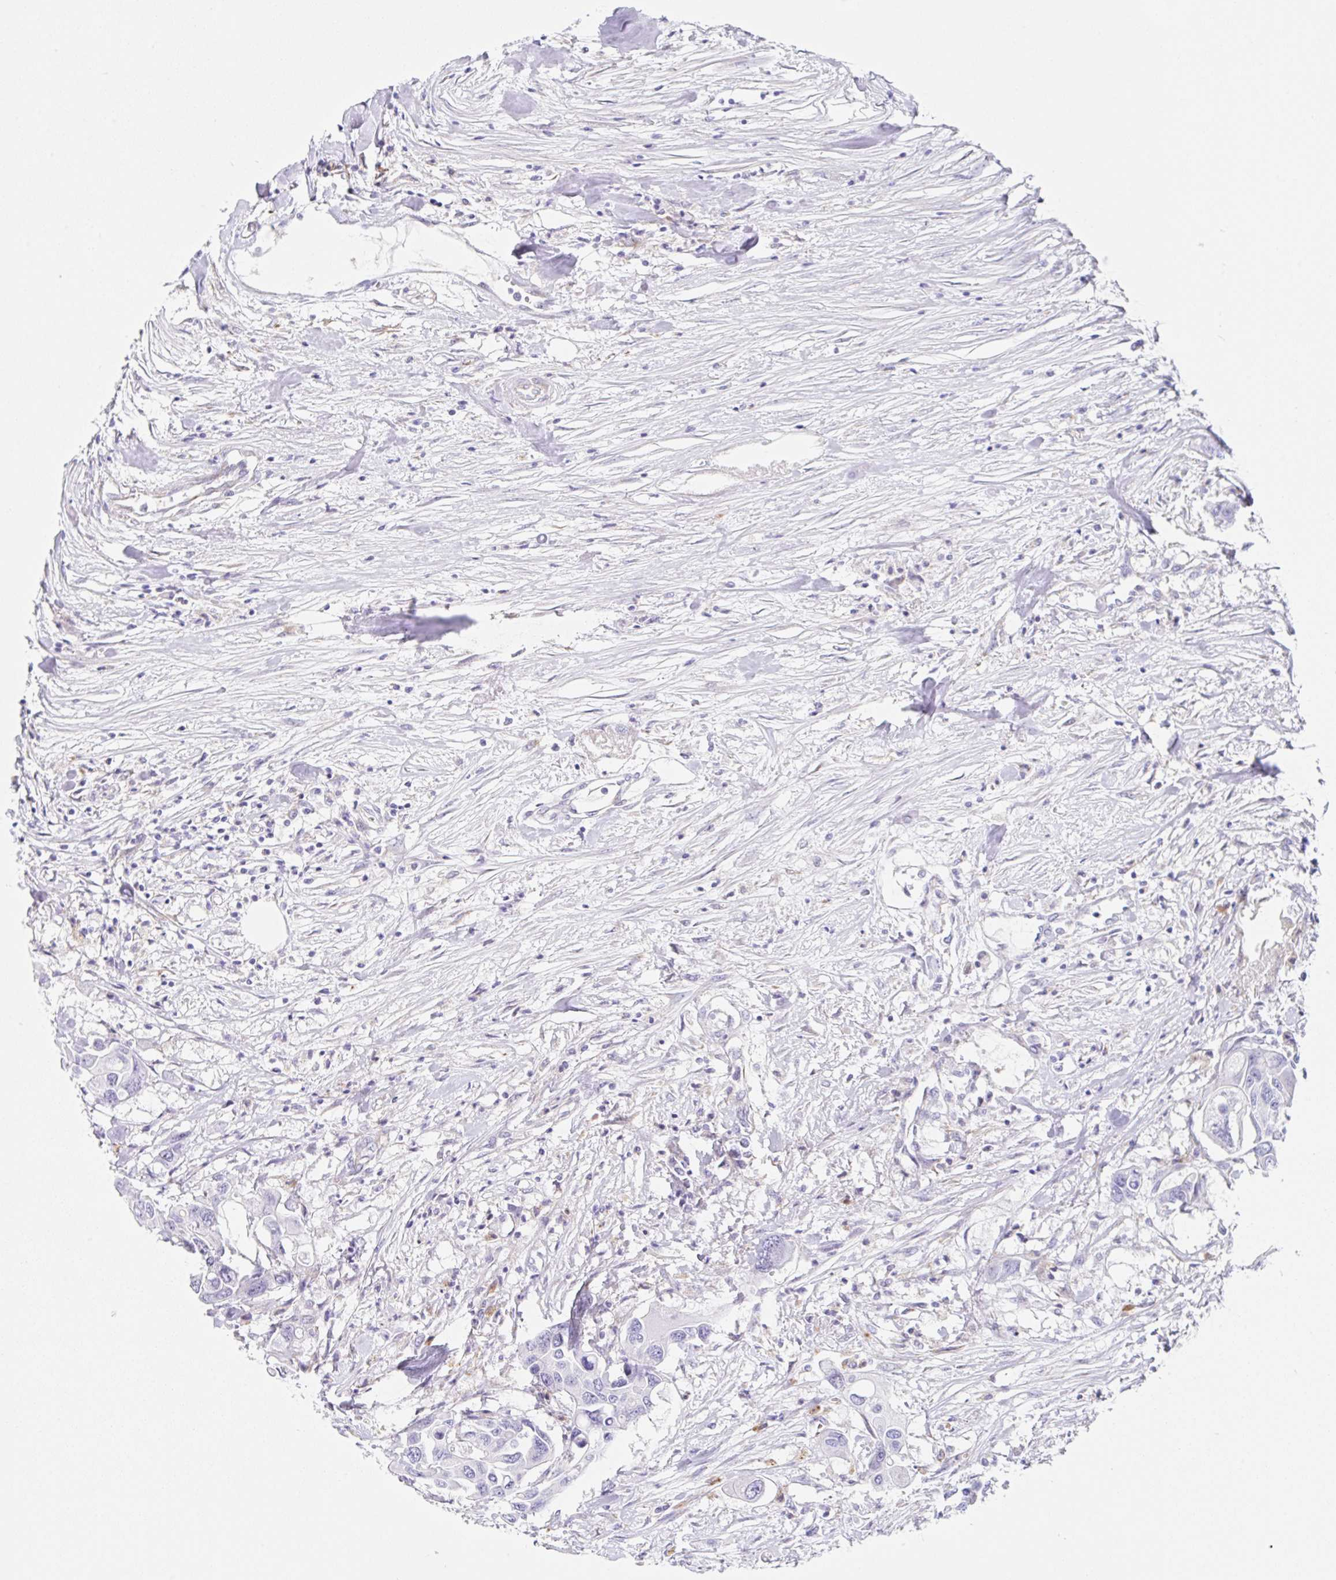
{"staining": {"intensity": "negative", "quantity": "none", "location": "none"}, "tissue": "colorectal cancer", "cell_type": "Tumor cells", "image_type": "cancer", "snomed": [{"axis": "morphology", "description": "Adenocarcinoma, NOS"}, {"axis": "topography", "description": "Colon"}], "caption": "This is an IHC photomicrograph of colorectal cancer (adenocarcinoma). There is no staining in tumor cells.", "gene": "DKK4", "patient": {"sex": "male", "age": 77}}